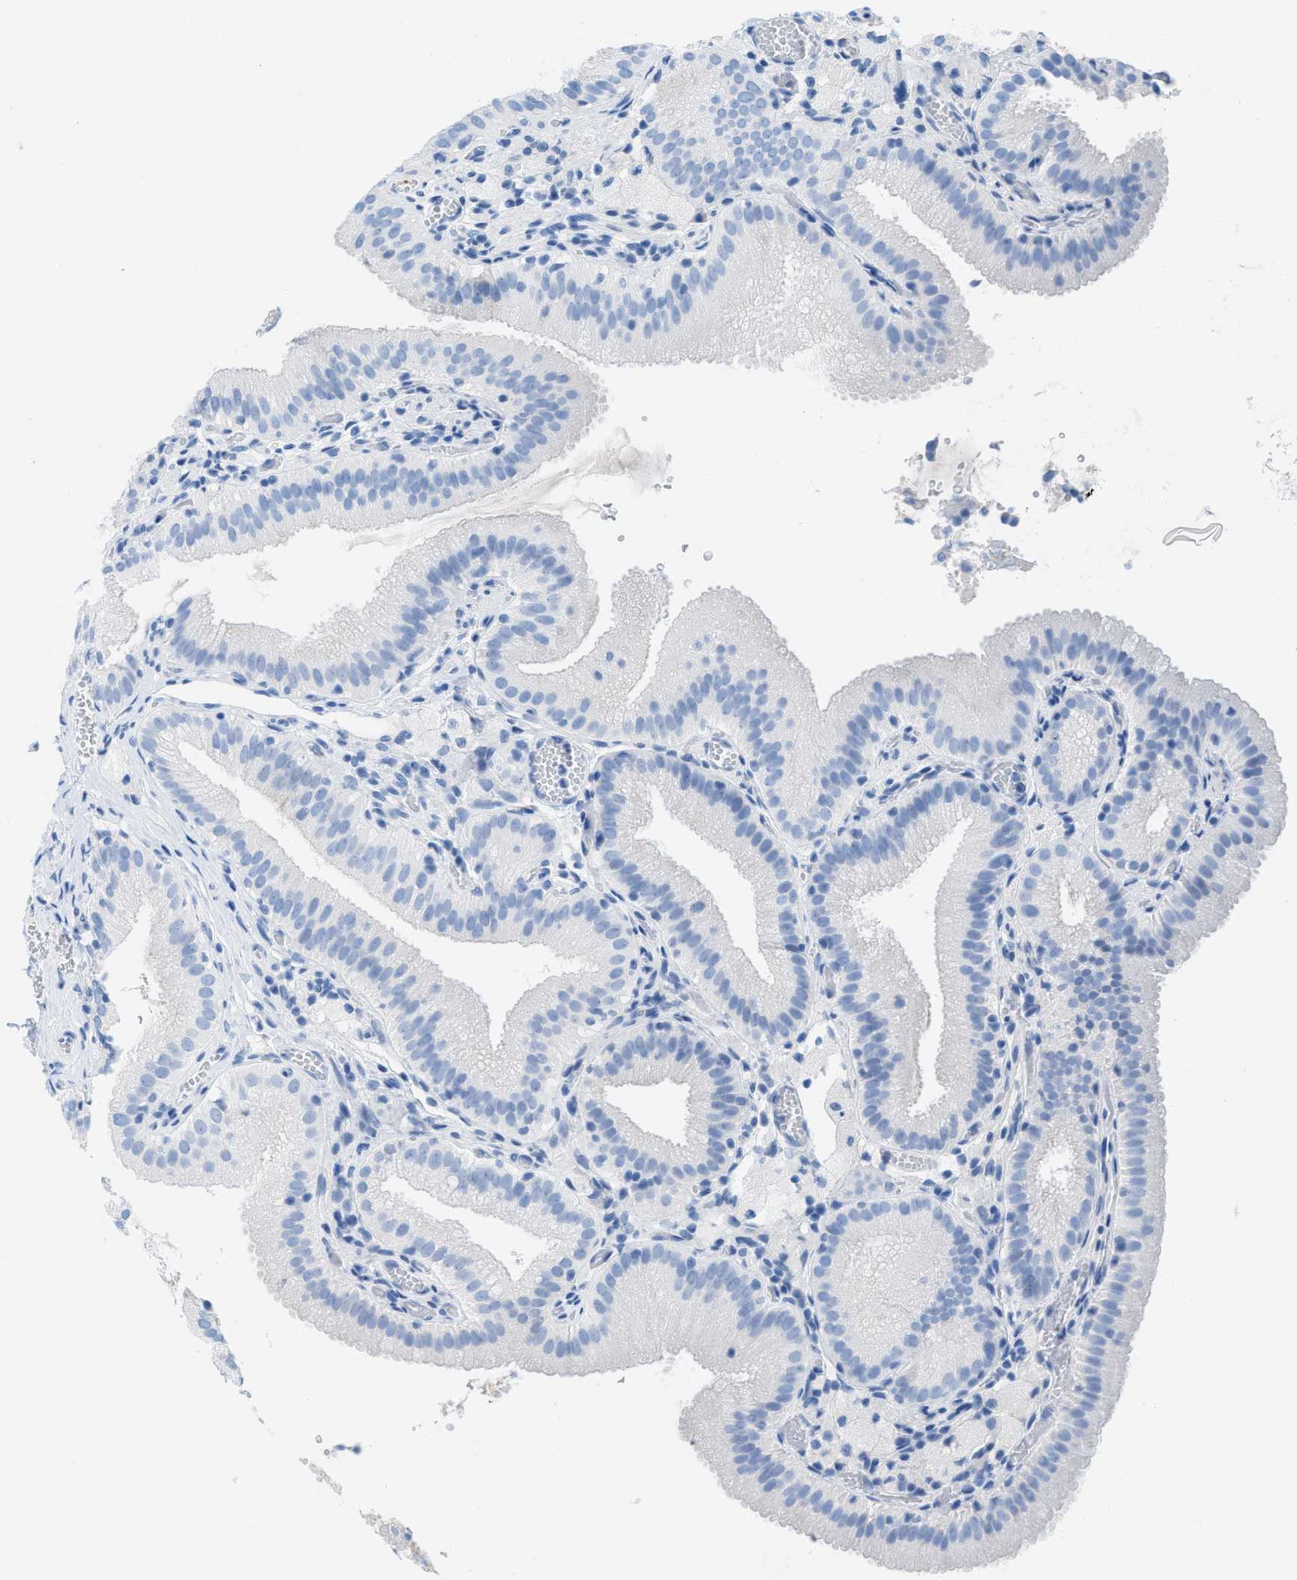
{"staining": {"intensity": "negative", "quantity": "none", "location": "none"}, "tissue": "gallbladder", "cell_type": "Glandular cells", "image_type": "normal", "snomed": [{"axis": "morphology", "description": "Normal tissue, NOS"}, {"axis": "topography", "description": "Gallbladder"}], "caption": "Immunohistochemistry of normal human gallbladder exhibits no expression in glandular cells. Brightfield microscopy of immunohistochemistry stained with DAB (brown) and hematoxylin (blue), captured at high magnification.", "gene": "TCL1A", "patient": {"sex": "male", "age": 54}}